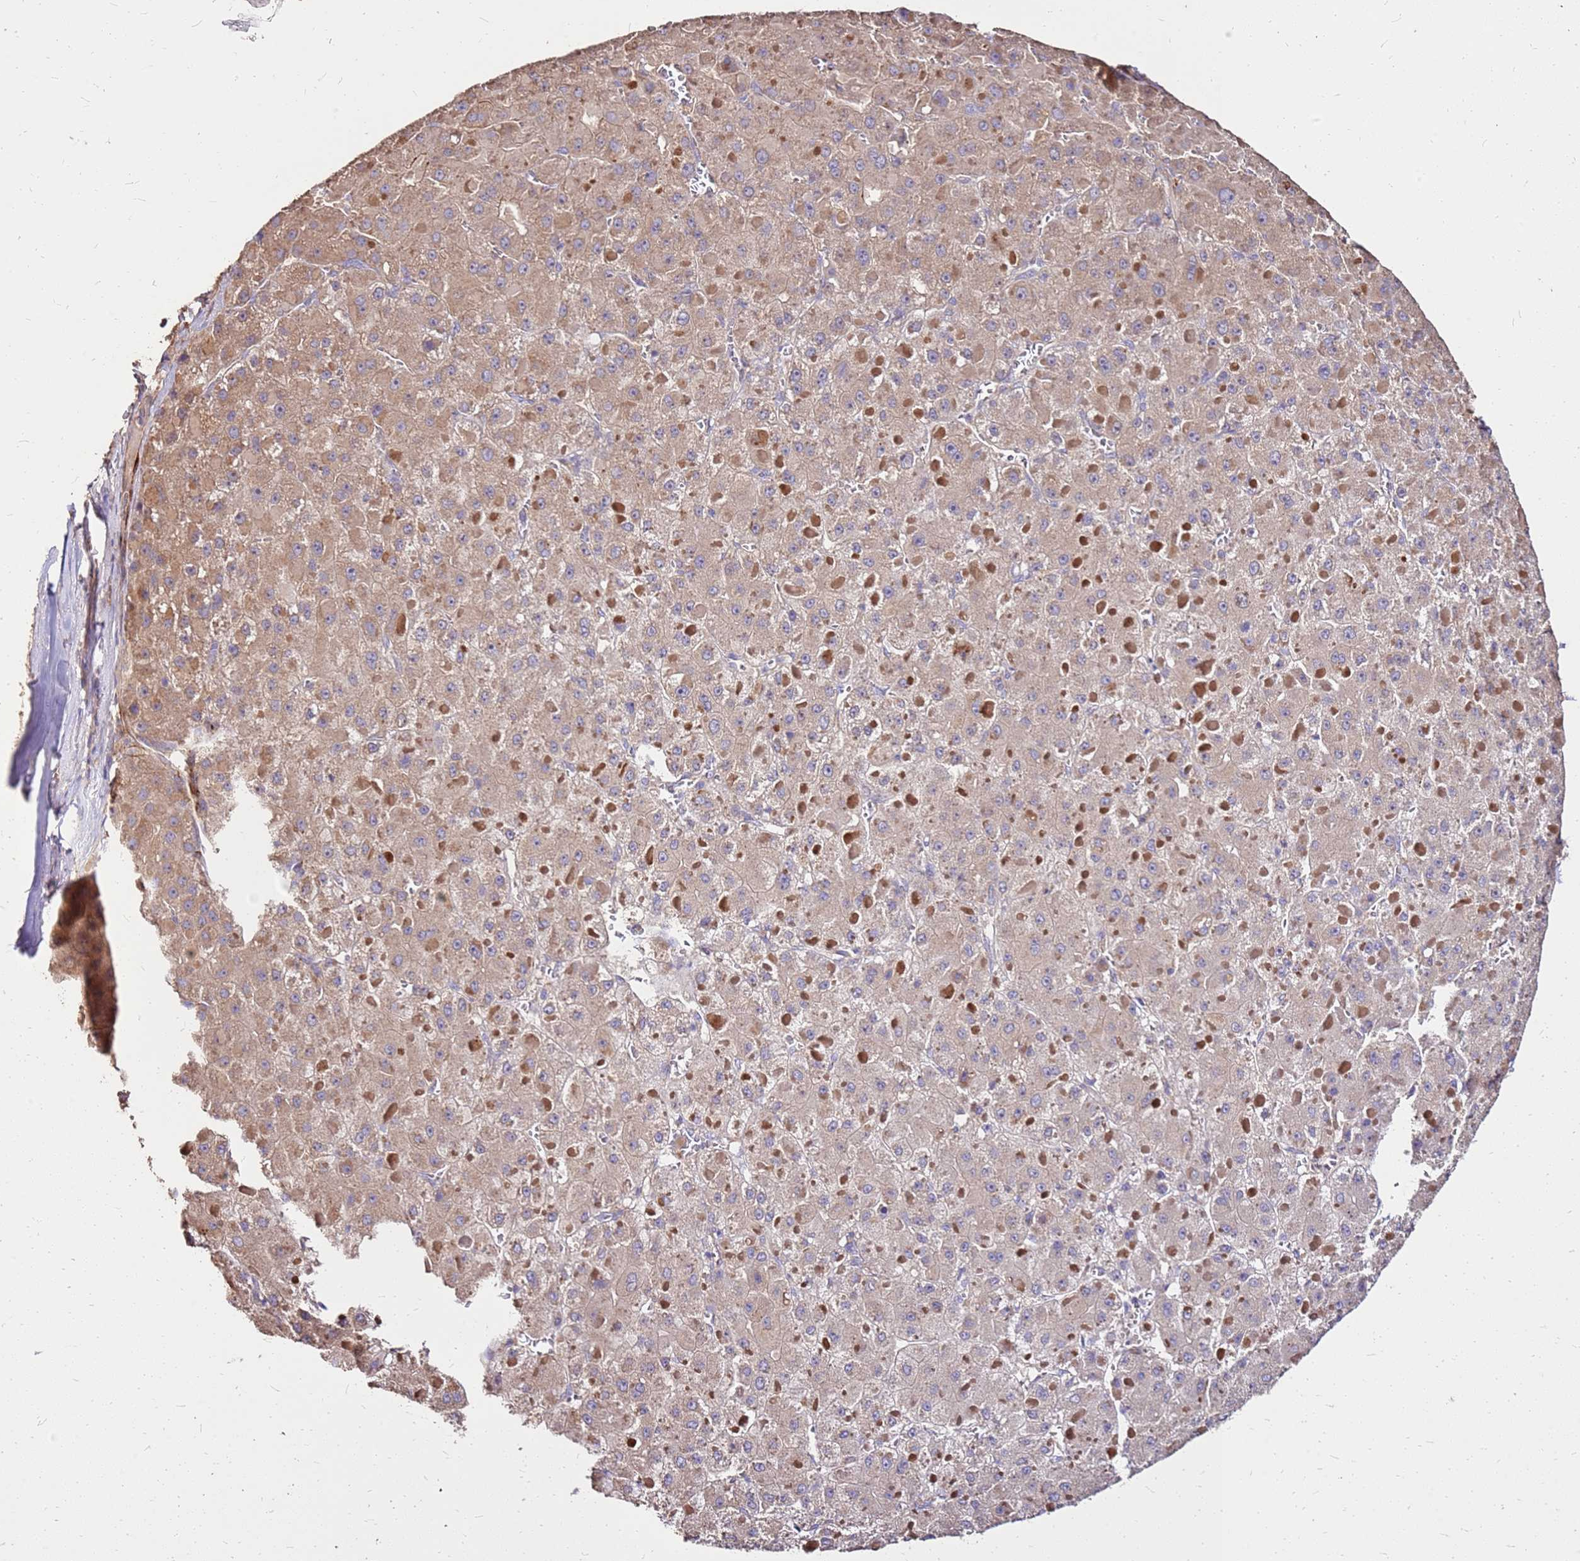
{"staining": {"intensity": "weak", "quantity": ">75%", "location": "cytoplasmic/membranous"}, "tissue": "liver cancer", "cell_type": "Tumor cells", "image_type": "cancer", "snomed": [{"axis": "morphology", "description": "Carcinoma, Hepatocellular, NOS"}, {"axis": "topography", "description": "Liver"}], "caption": "Protein analysis of liver cancer (hepatocellular carcinoma) tissue reveals weak cytoplasmic/membranous expression in approximately >75% of tumor cells. Immunohistochemistry stains the protein of interest in brown and the nuclei are stained blue.", "gene": "EXD3", "patient": {"sex": "female", "age": 73}}